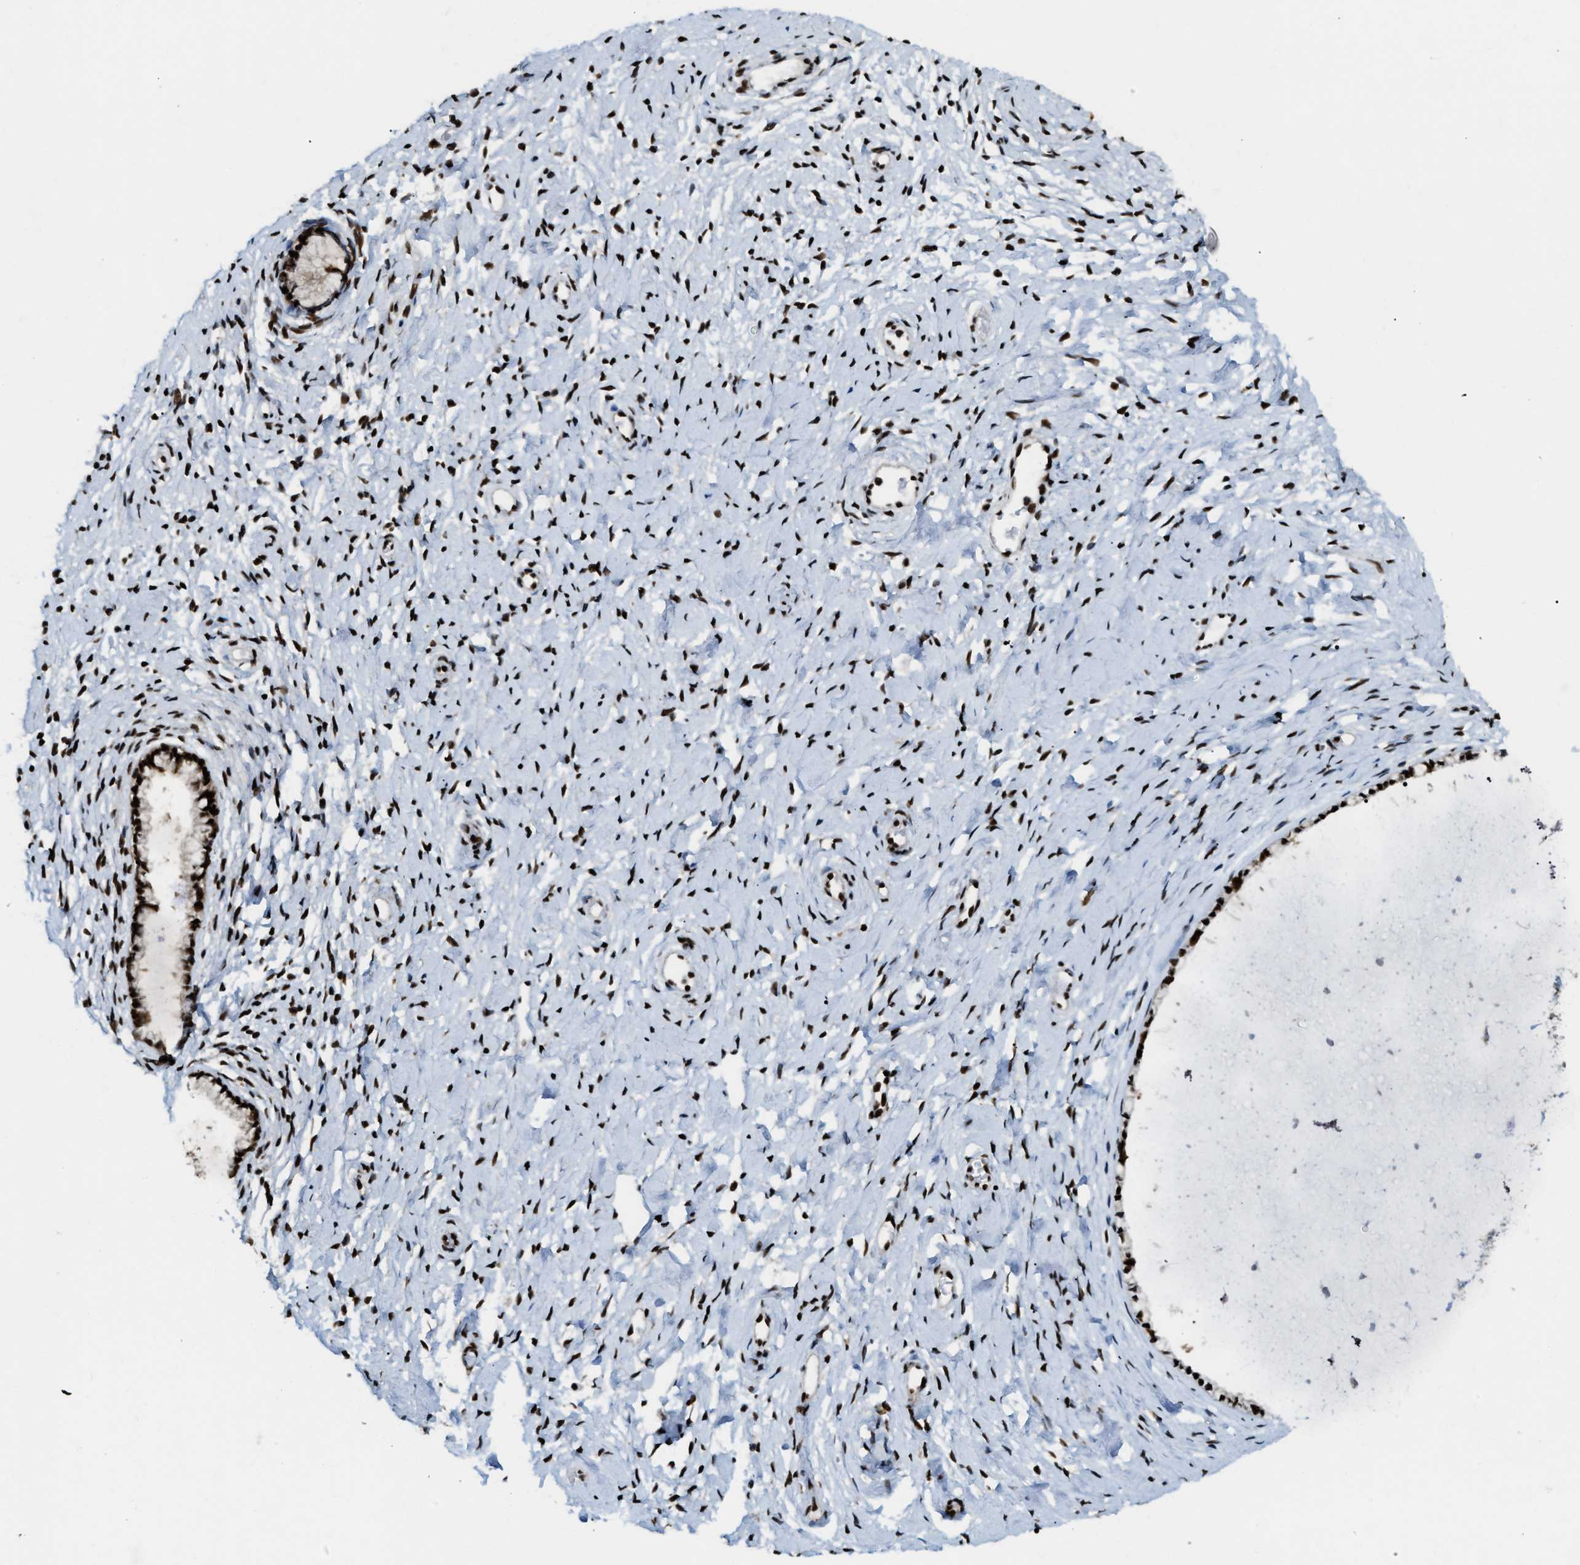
{"staining": {"intensity": "strong", "quantity": ">75%", "location": "nuclear"}, "tissue": "cervix", "cell_type": "Glandular cells", "image_type": "normal", "snomed": [{"axis": "morphology", "description": "Normal tissue, NOS"}, {"axis": "topography", "description": "Cervix"}], "caption": "A high-resolution photomicrograph shows IHC staining of unremarkable cervix, which demonstrates strong nuclear expression in about >75% of glandular cells.", "gene": "NUMA1", "patient": {"sex": "female", "age": 72}}